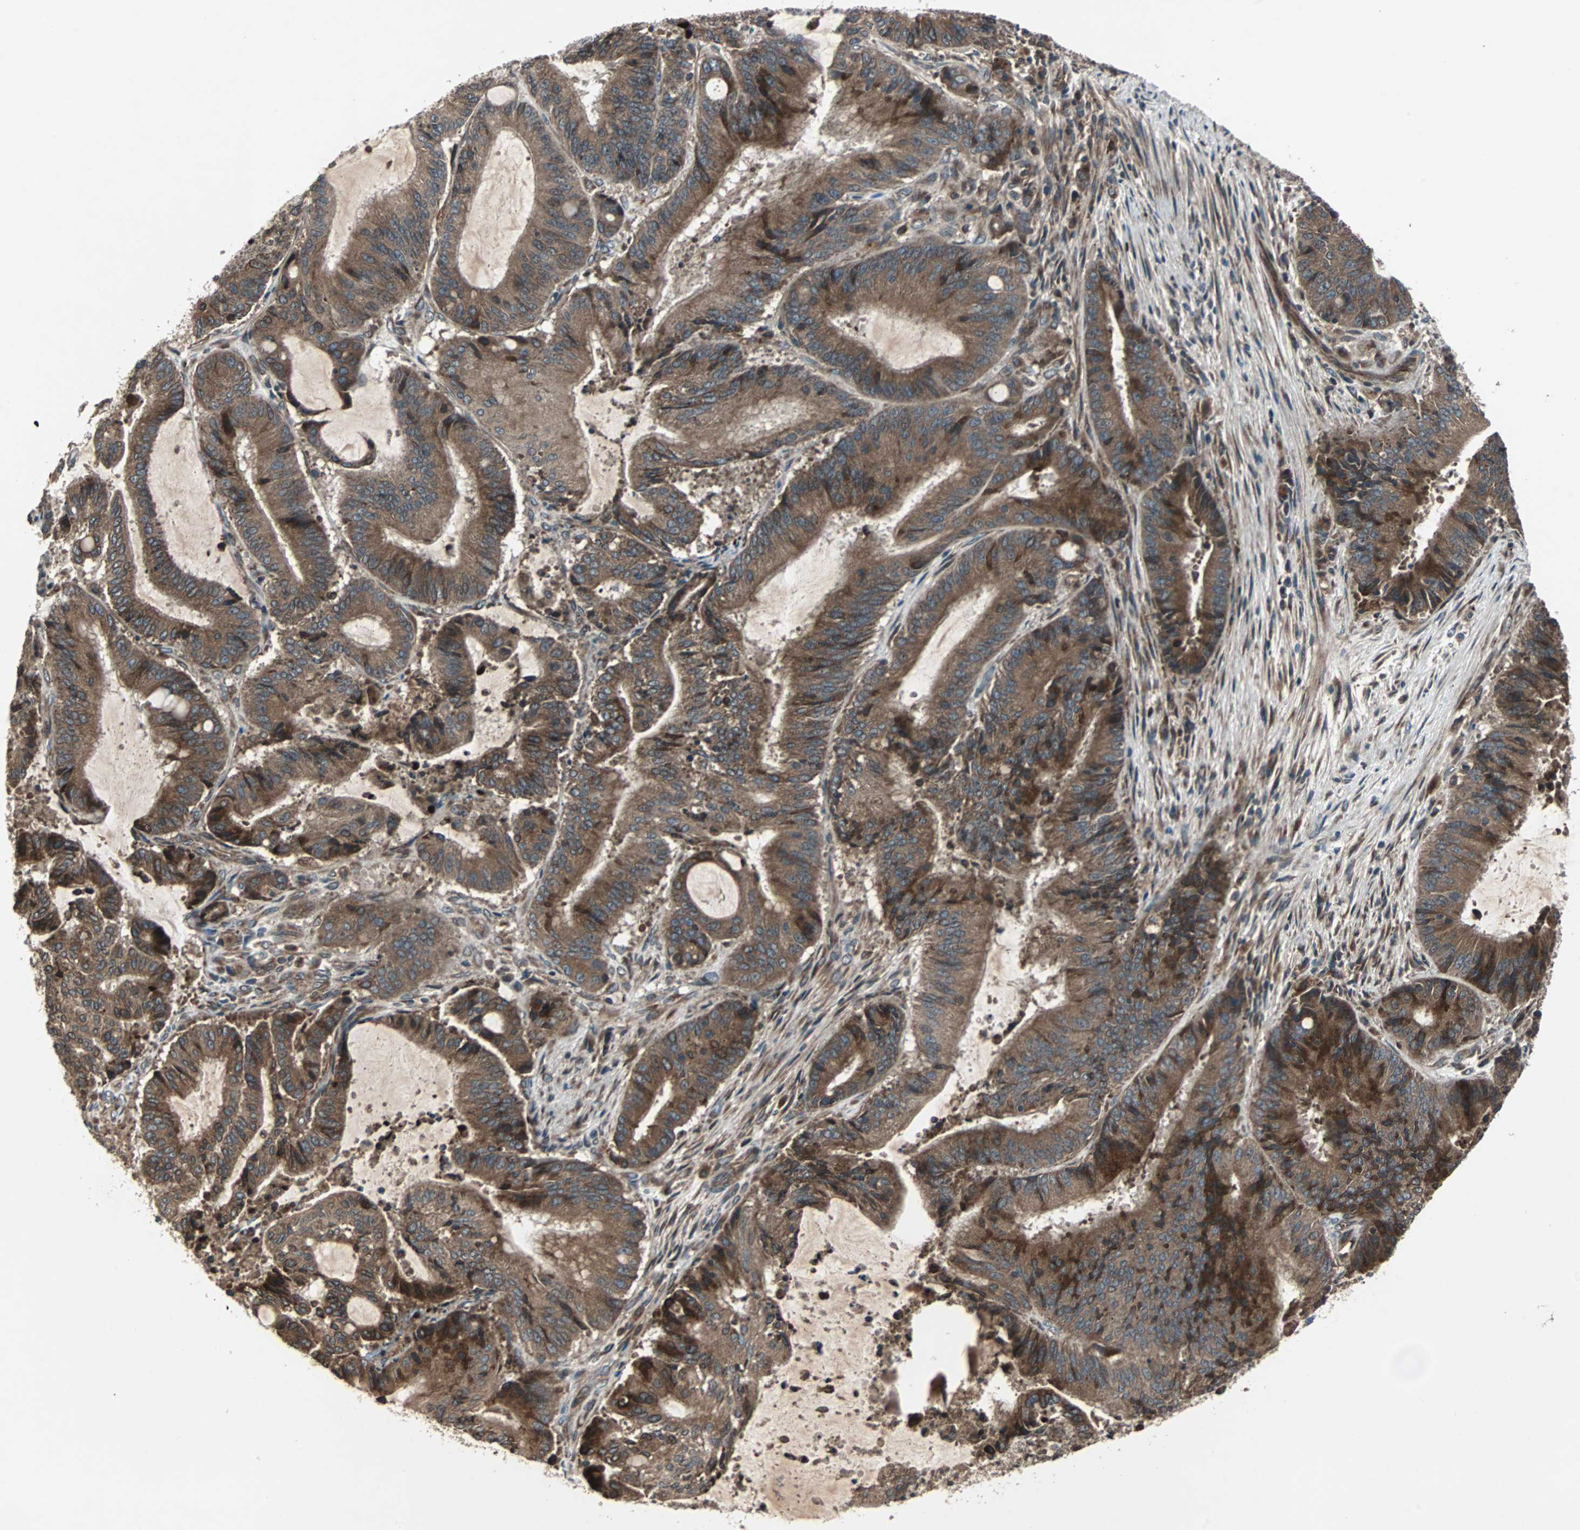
{"staining": {"intensity": "strong", "quantity": ">75%", "location": "cytoplasmic/membranous"}, "tissue": "liver cancer", "cell_type": "Tumor cells", "image_type": "cancer", "snomed": [{"axis": "morphology", "description": "Cholangiocarcinoma"}, {"axis": "topography", "description": "Liver"}], "caption": "Immunohistochemistry (IHC) (DAB) staining of human liver cancer (cholangiocarcinoma) displays strong cytoplasmic/membranous protein staining in about >75% of tumor cells.", "gene": "RAB7A", "patient": {"sex": "female", "age": 73}}